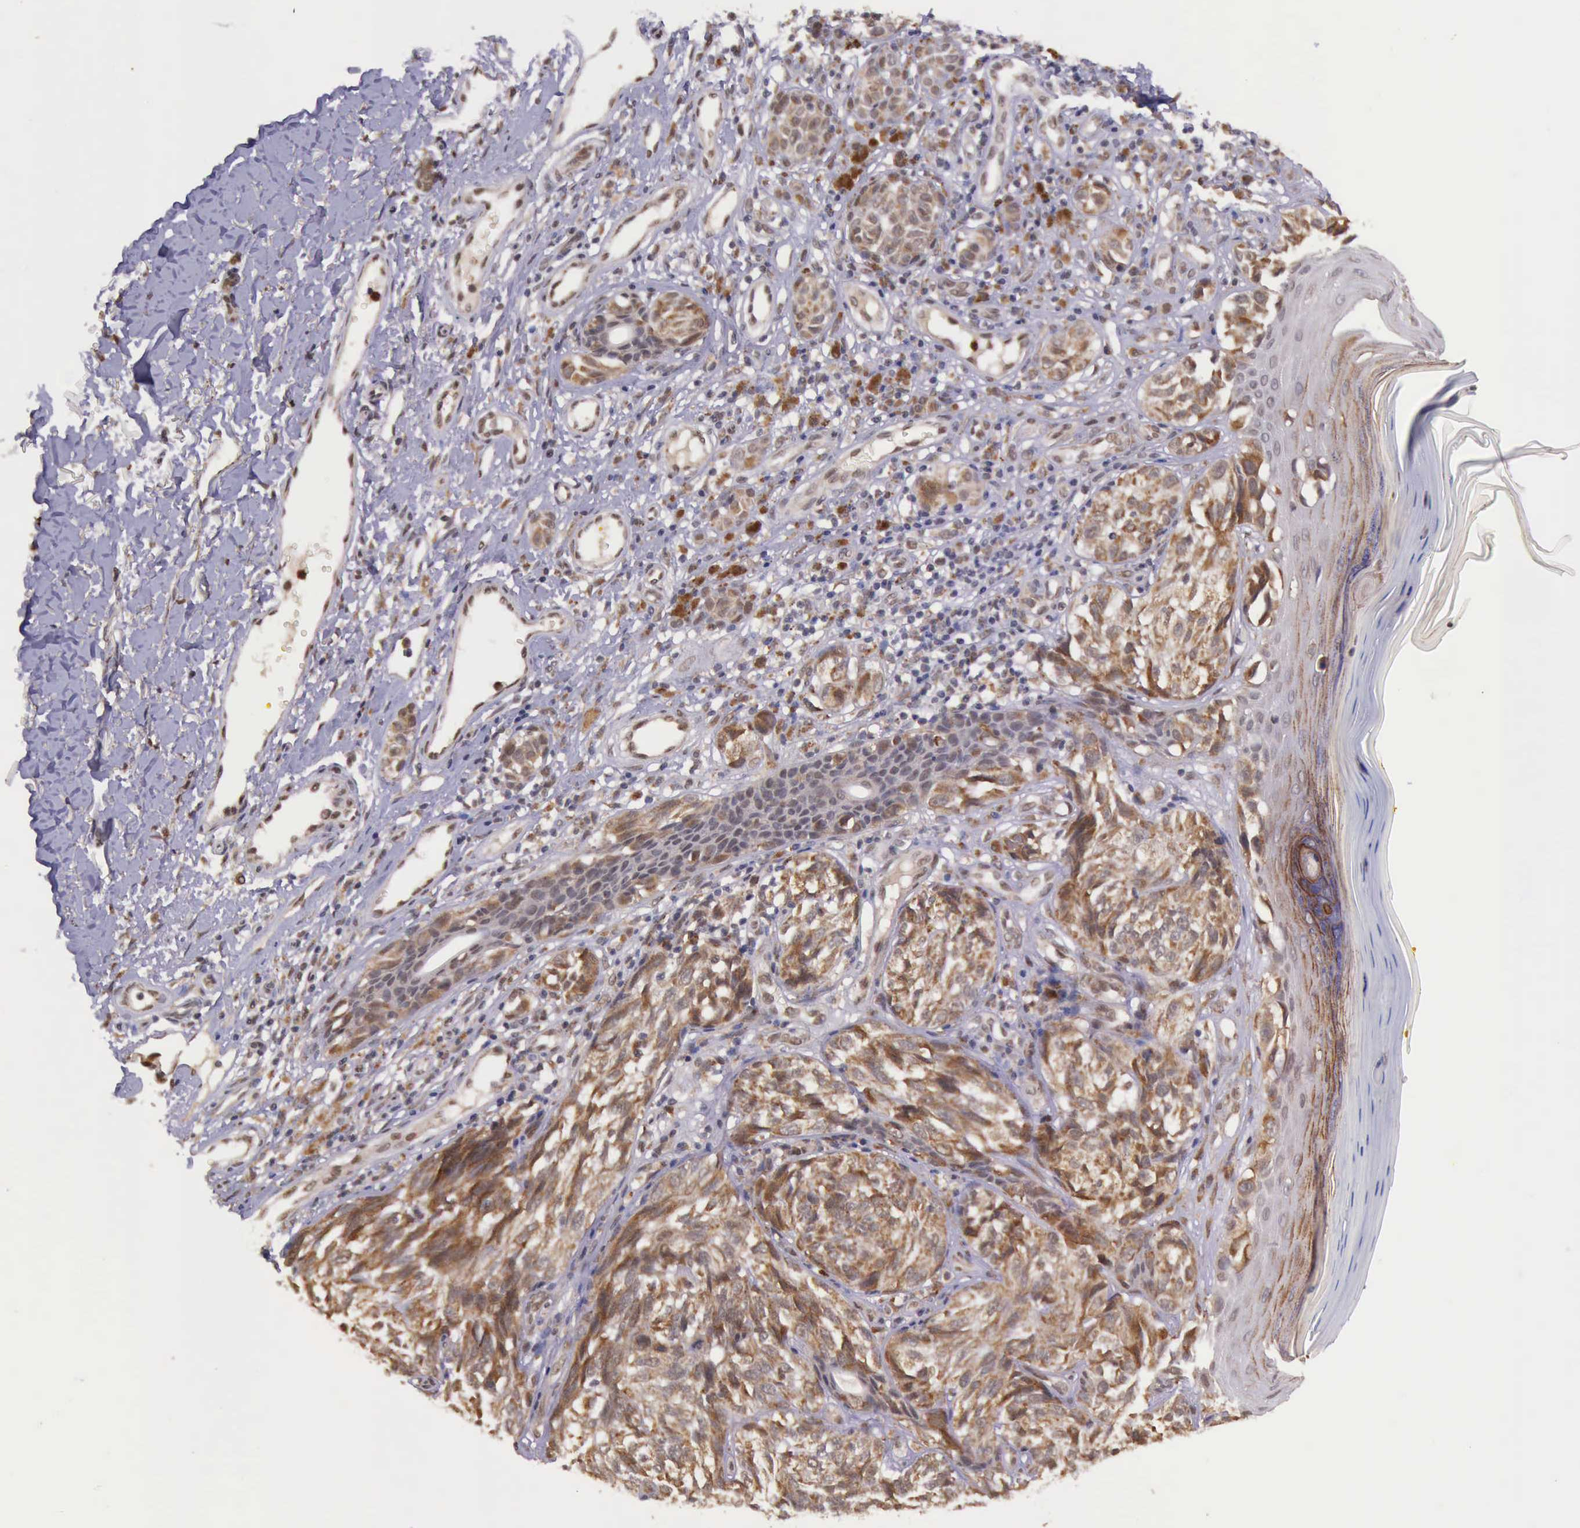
{"staining": {"intensity": "strong", "quantity": ">75%", "location": "cytoplasmic/membranous"}, "tissue": "melanoma", "cell_type": "Tumor cells", "image_type": "cancer", "snomed": [{"axis": "morphology", "description": "Malignant melanoma, NOS"}, {"axis": "topography", "description": "Skin"}], "caption": "Human melanoma stained with a protein marker exhibits strong staining in tumor cells.", "gene": "ARMCX3", "patient": {"sex": "male", "age": 67}}